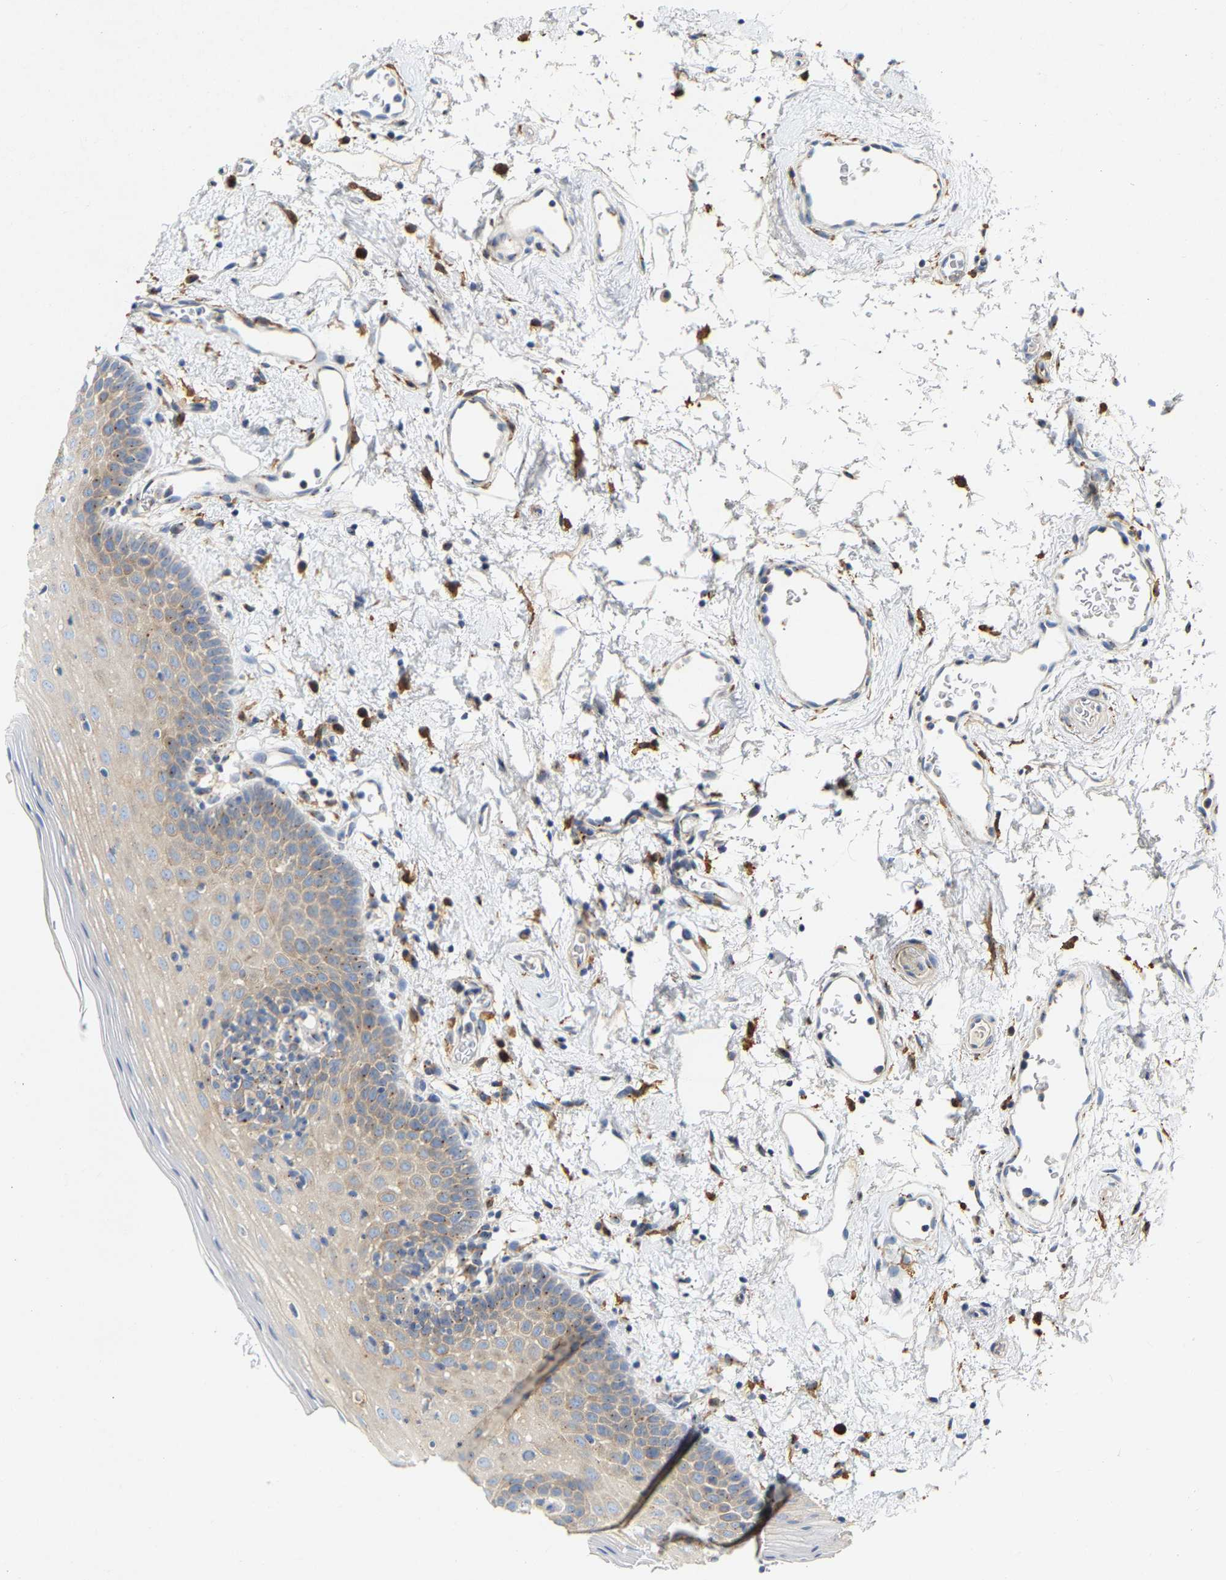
{"staining": {"intensity": "weak", "quantity": "<25%", "location": "cytoplasmic/membranous"}, "tissue": "oral mucosa", "cell_type": "Squamous epithelial cells", "image_type": "normal", "snomed": [{"axis": "morphology", "description": "Normal tissue, NOS"}, {"axis": "topography", "description": "Oral tissue"}], "caption": "Immunohistochemistry photomicrograph of normal human oral mucosa stained for a protein (brown), which reveals no expression in squamous epithelial cells. Nuclei are stained in blue.", "gene": "PCNT", "patient": {"sex": "male", "age": 66}}